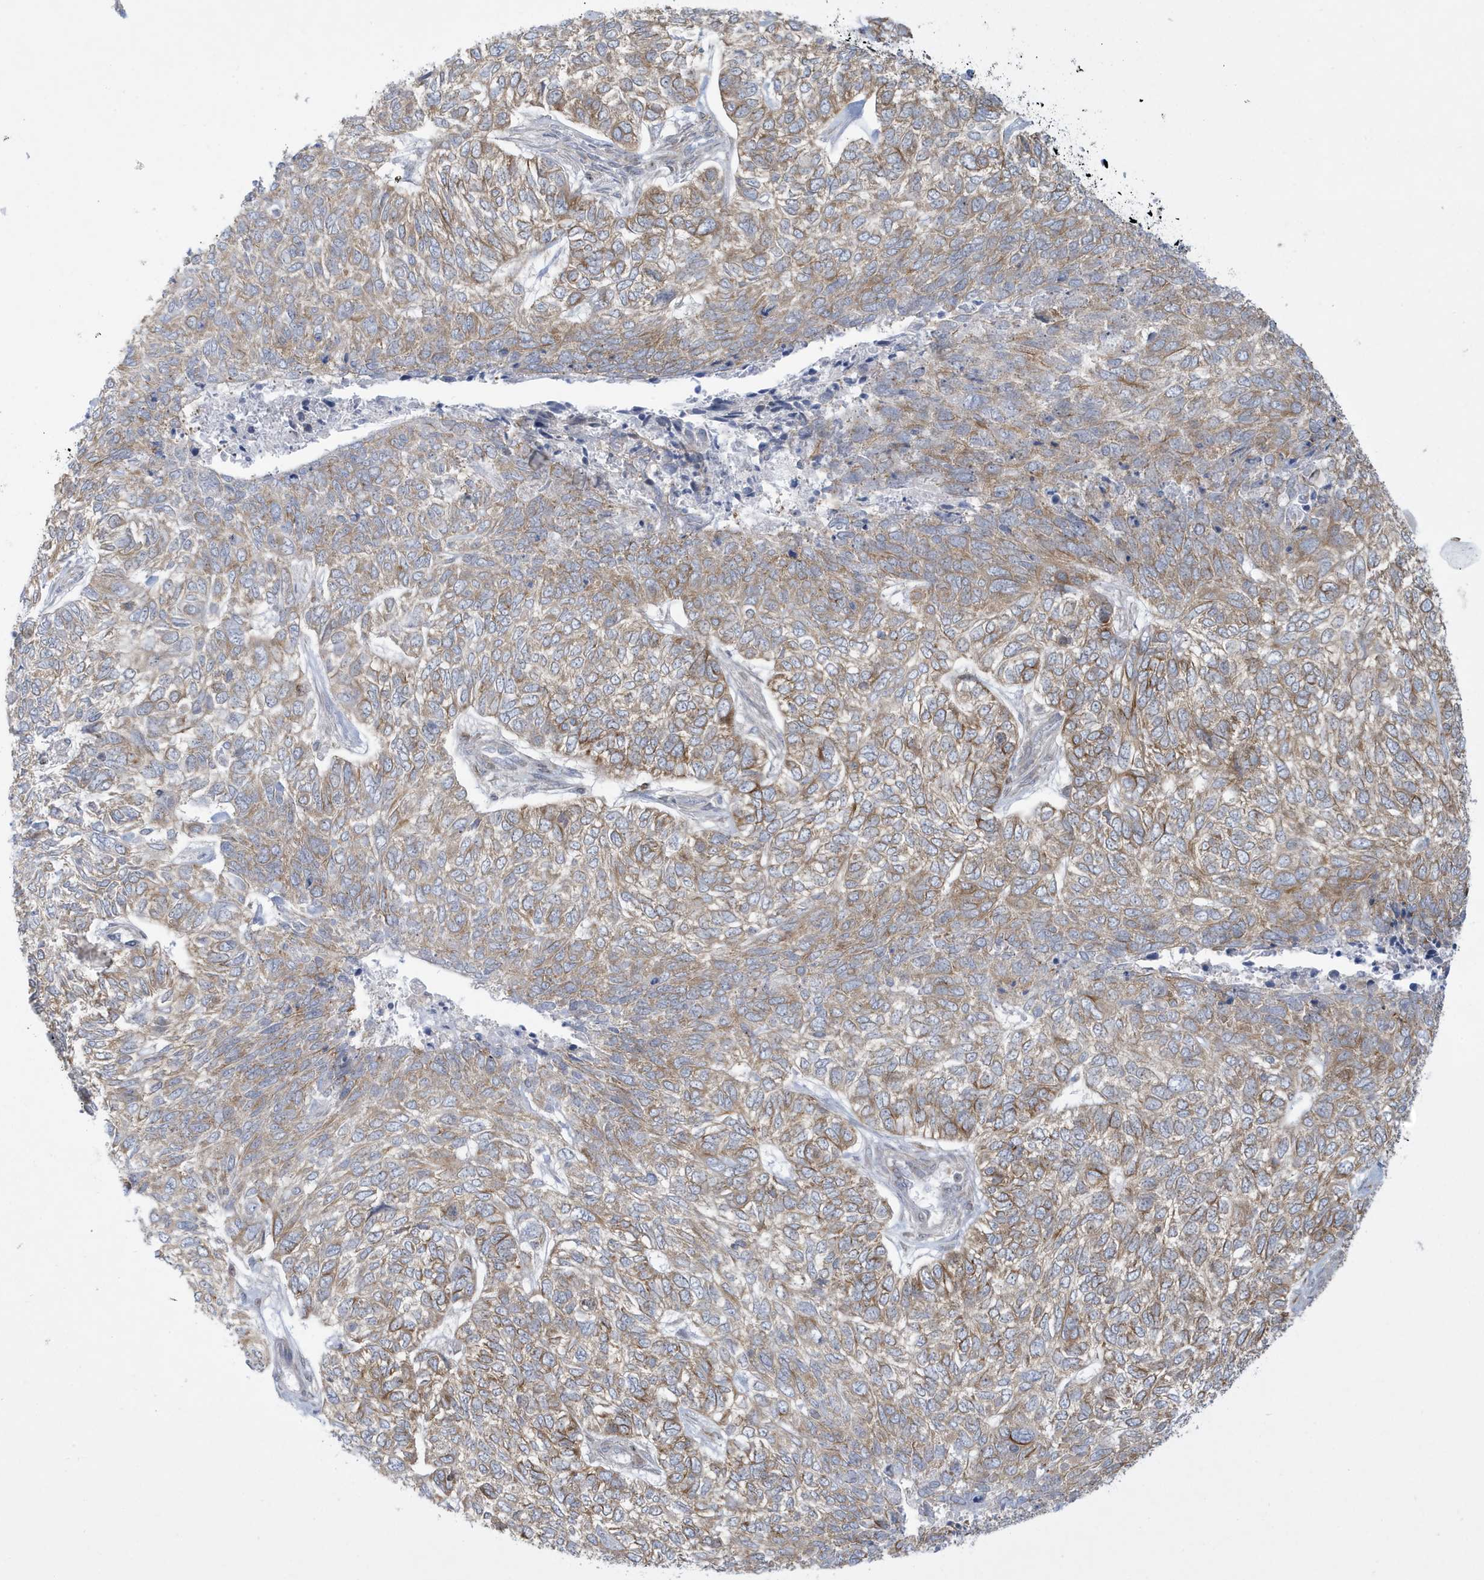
{"staining": {"intensity": "weak", "quantity": "25%-75%", "location": "cytoplasmic/membranous"}, "tissue": "skin cancer", "cell_type": "Tumor cells", "image_type": "cancer", "snomed": [{"axis": "morphology", "description": "Basal cell carcinoma"}, {"axis": "topography", "description": "Skin"}], "caption": "Protein expression analysis of human basal cell carcinoma (skin) reveals weak cytoplasmic/membranous expression in approximately 25%-75% of tumor cells. The staining was performed using DAB (3,3'-diaminobenzidine), with brown indicating positive protein expression. Nuclei are stained blue with hematoxylin.", "gene": "SLAMF9", "patient": {"sex": "female", "age": 65}}